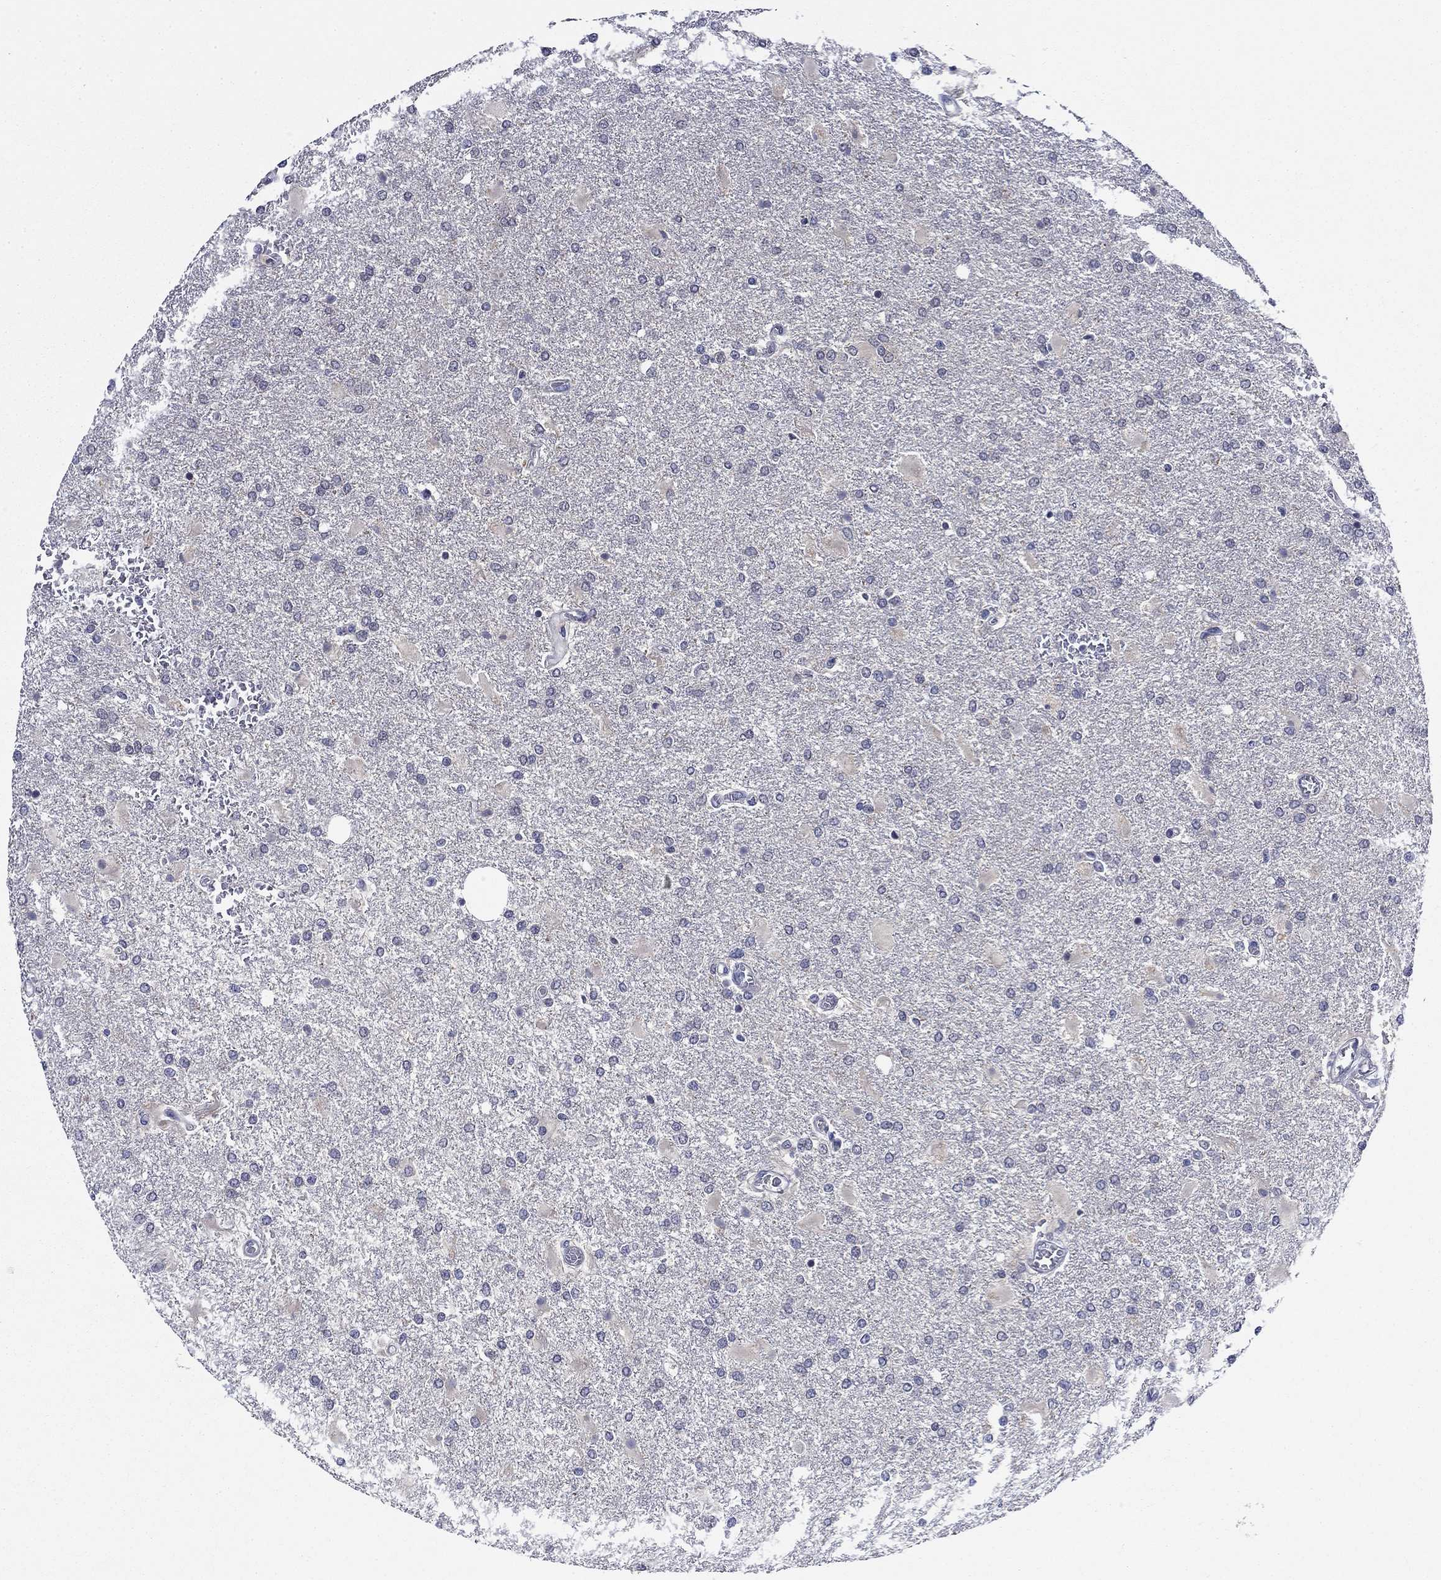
{"staining": {"intensity": "negative", "quantity": "none", "location": "none"}, "tissue": "glioma", "cell_type": "Tumor cells", "image_type": "cancer", "snomed": [{"axis": "morphology", "description": "Glioma, malignant, High grade"}, {"axis": "topography", "description": "Cerebral cortex"}], "caption": "Image shows no significant protein positivity in tumor cells of malignant high-grade glioma.", "gene": "DDTL", "patient": {"sex": "male", "age": 79}}